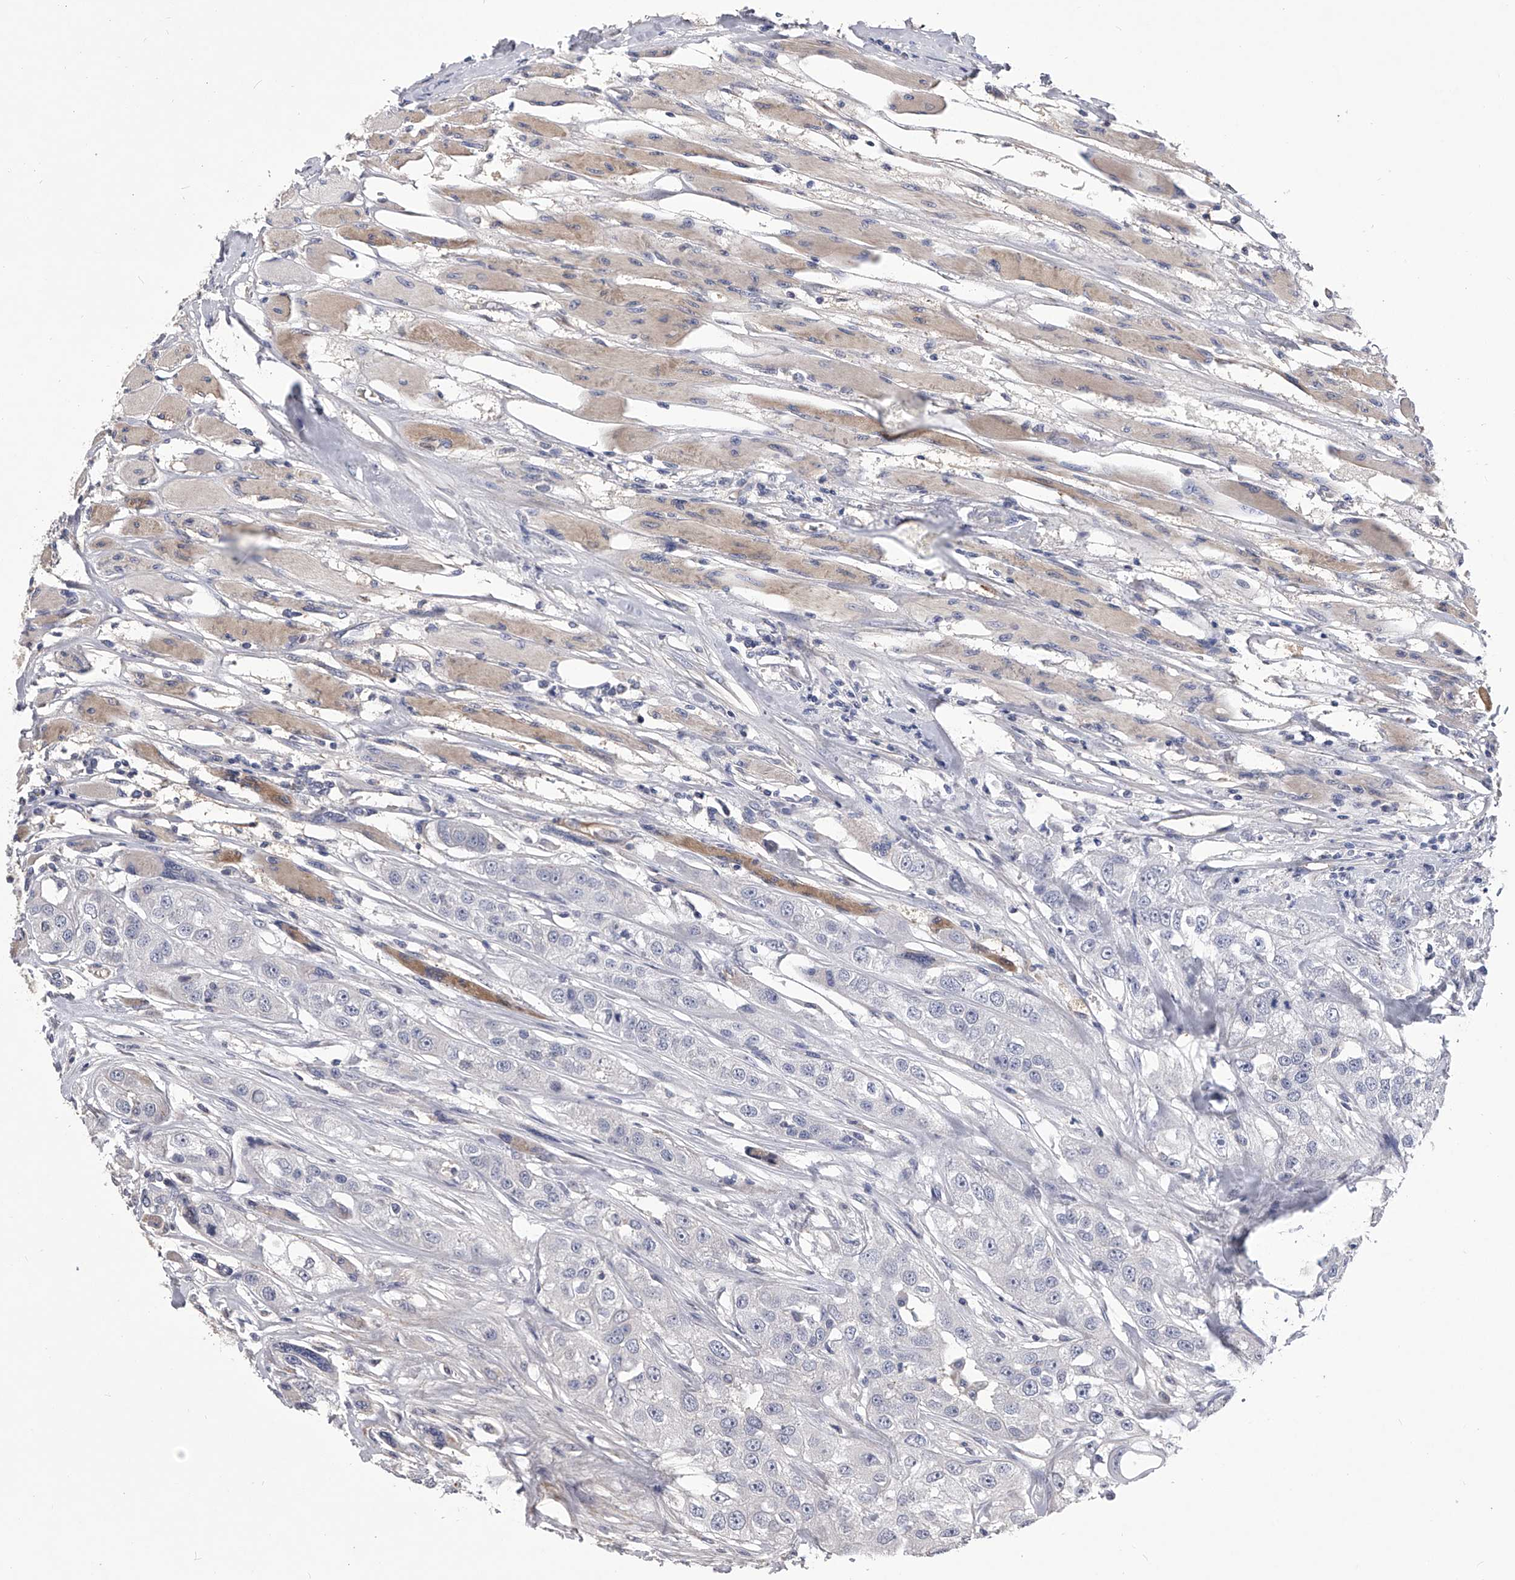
{"staining": {"intensity": "negative", "quantity": "none", "location": "none"}, "tissue": "head and neck cancer", "cell_type": "Tumor cells", "image_type": "cancer", "snomed": [{"axis": "morphology", "description": "Normal tissue, NOS"}, {"axis": "morphology", "description": "Squamous cell carcinoma, NOS"}, {"axis": "topography", "description": "Skeletal muscle"}, {"axis": "topography", "description": "Head-Neck"}], "caption": "The IHC photomicrograph has no significant positivity in tumor cells of head and neck cancer (squamous cell carcinoma) tissue.", "gene": "MDN1", "patient": {"sex": "male", "age": 51}}